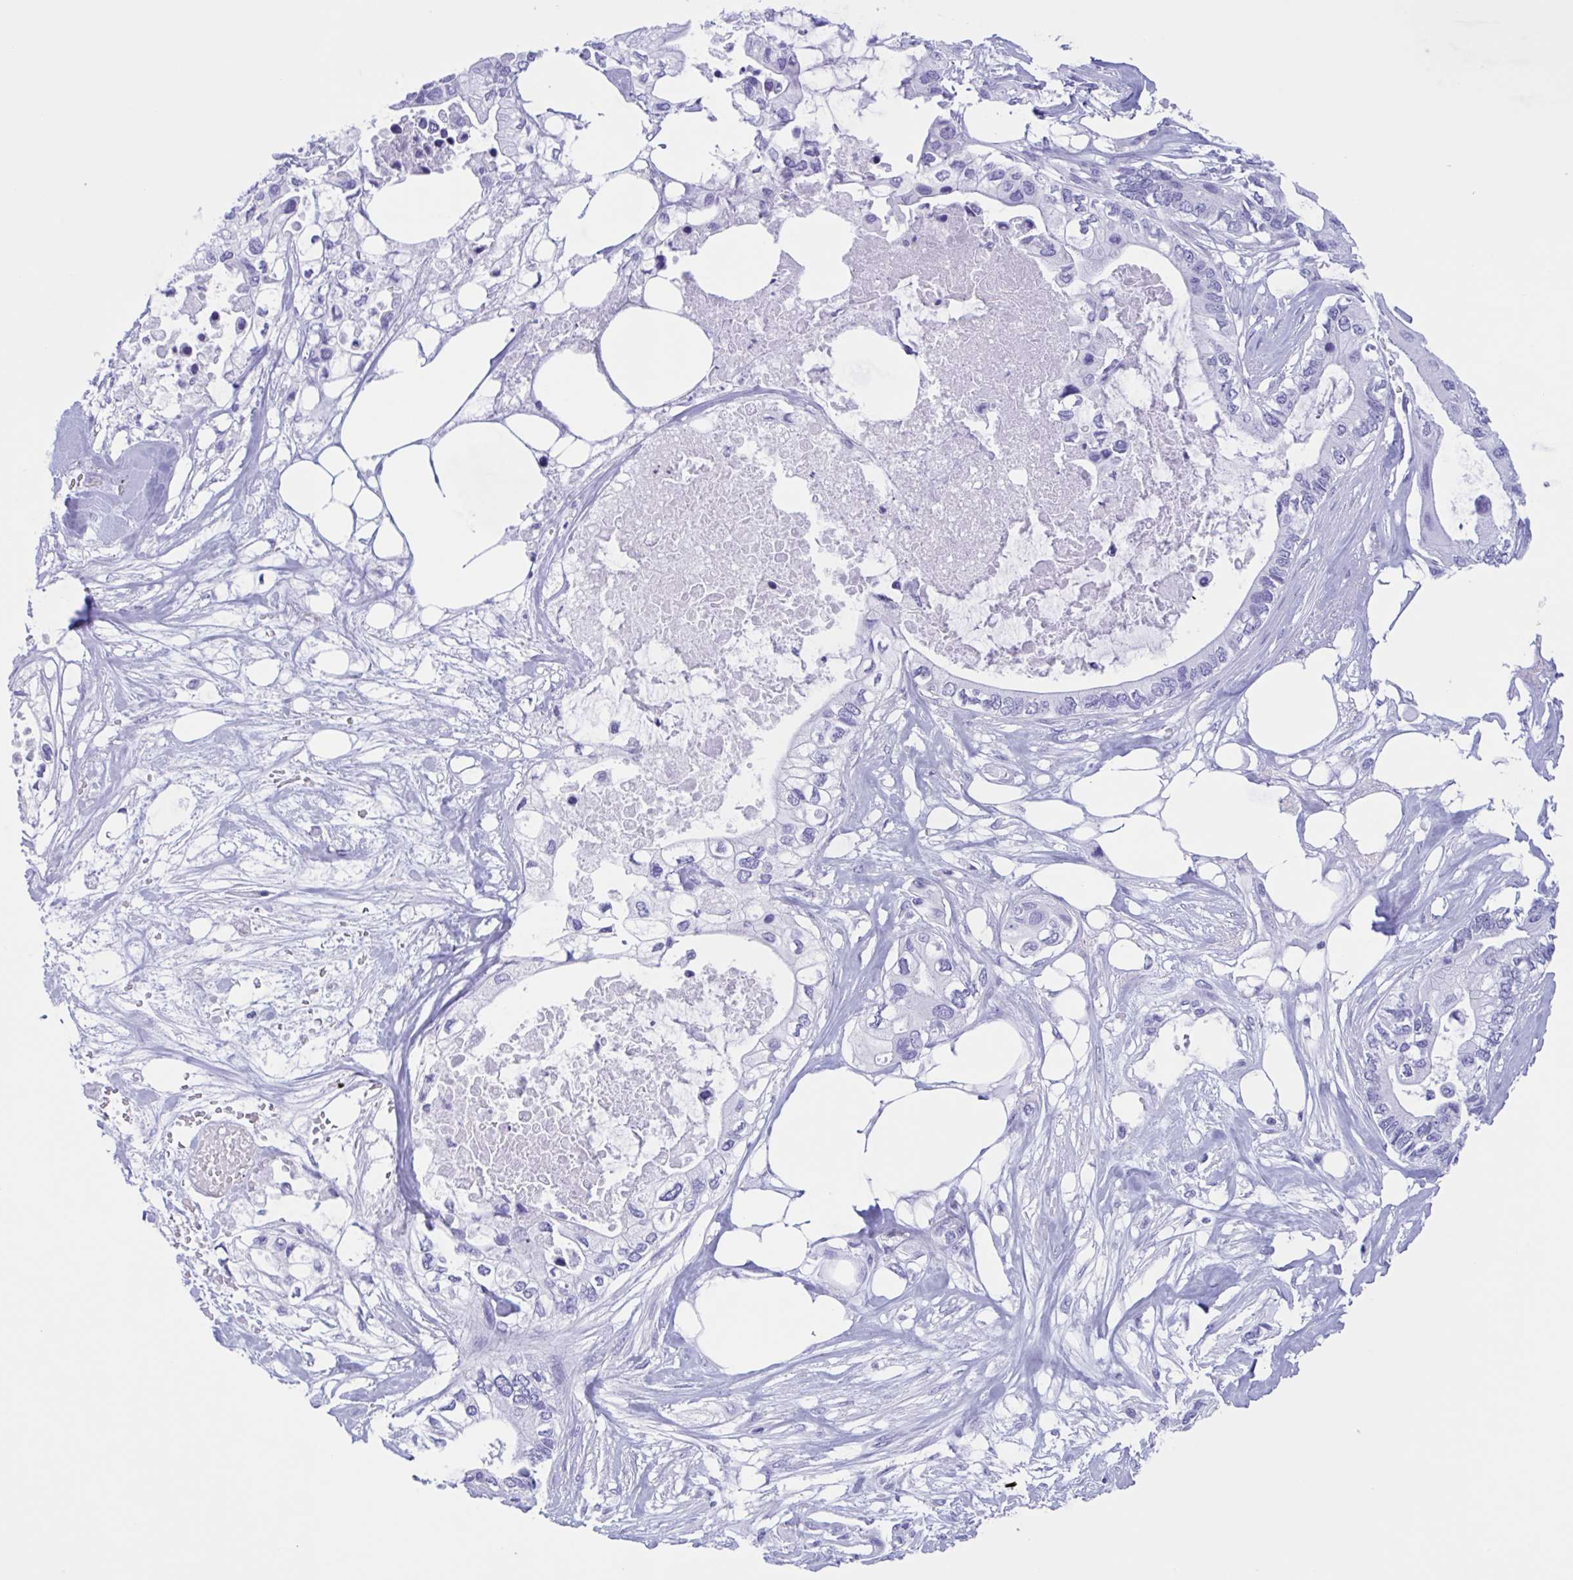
{"staining": {"intensity": "negative", "quantity": "none", "location": "none"}, "tissue": "pancreatic cancer", "cell_type": "Tumor cells", "image_type": "cancer", "snomed": [{"axis": "morphology", "description": "Adenocarcinoma, NOS"}, {"axis": "topography", "description": "Pancreas"}], "caption": "Pancreatic cancer was stained to show a protein in brown. There is no significant positivity in tumor cells. Nuclei are stained in blue.", "gene": "ZNF850", "patient": {"sex": "female", "age": 63}}